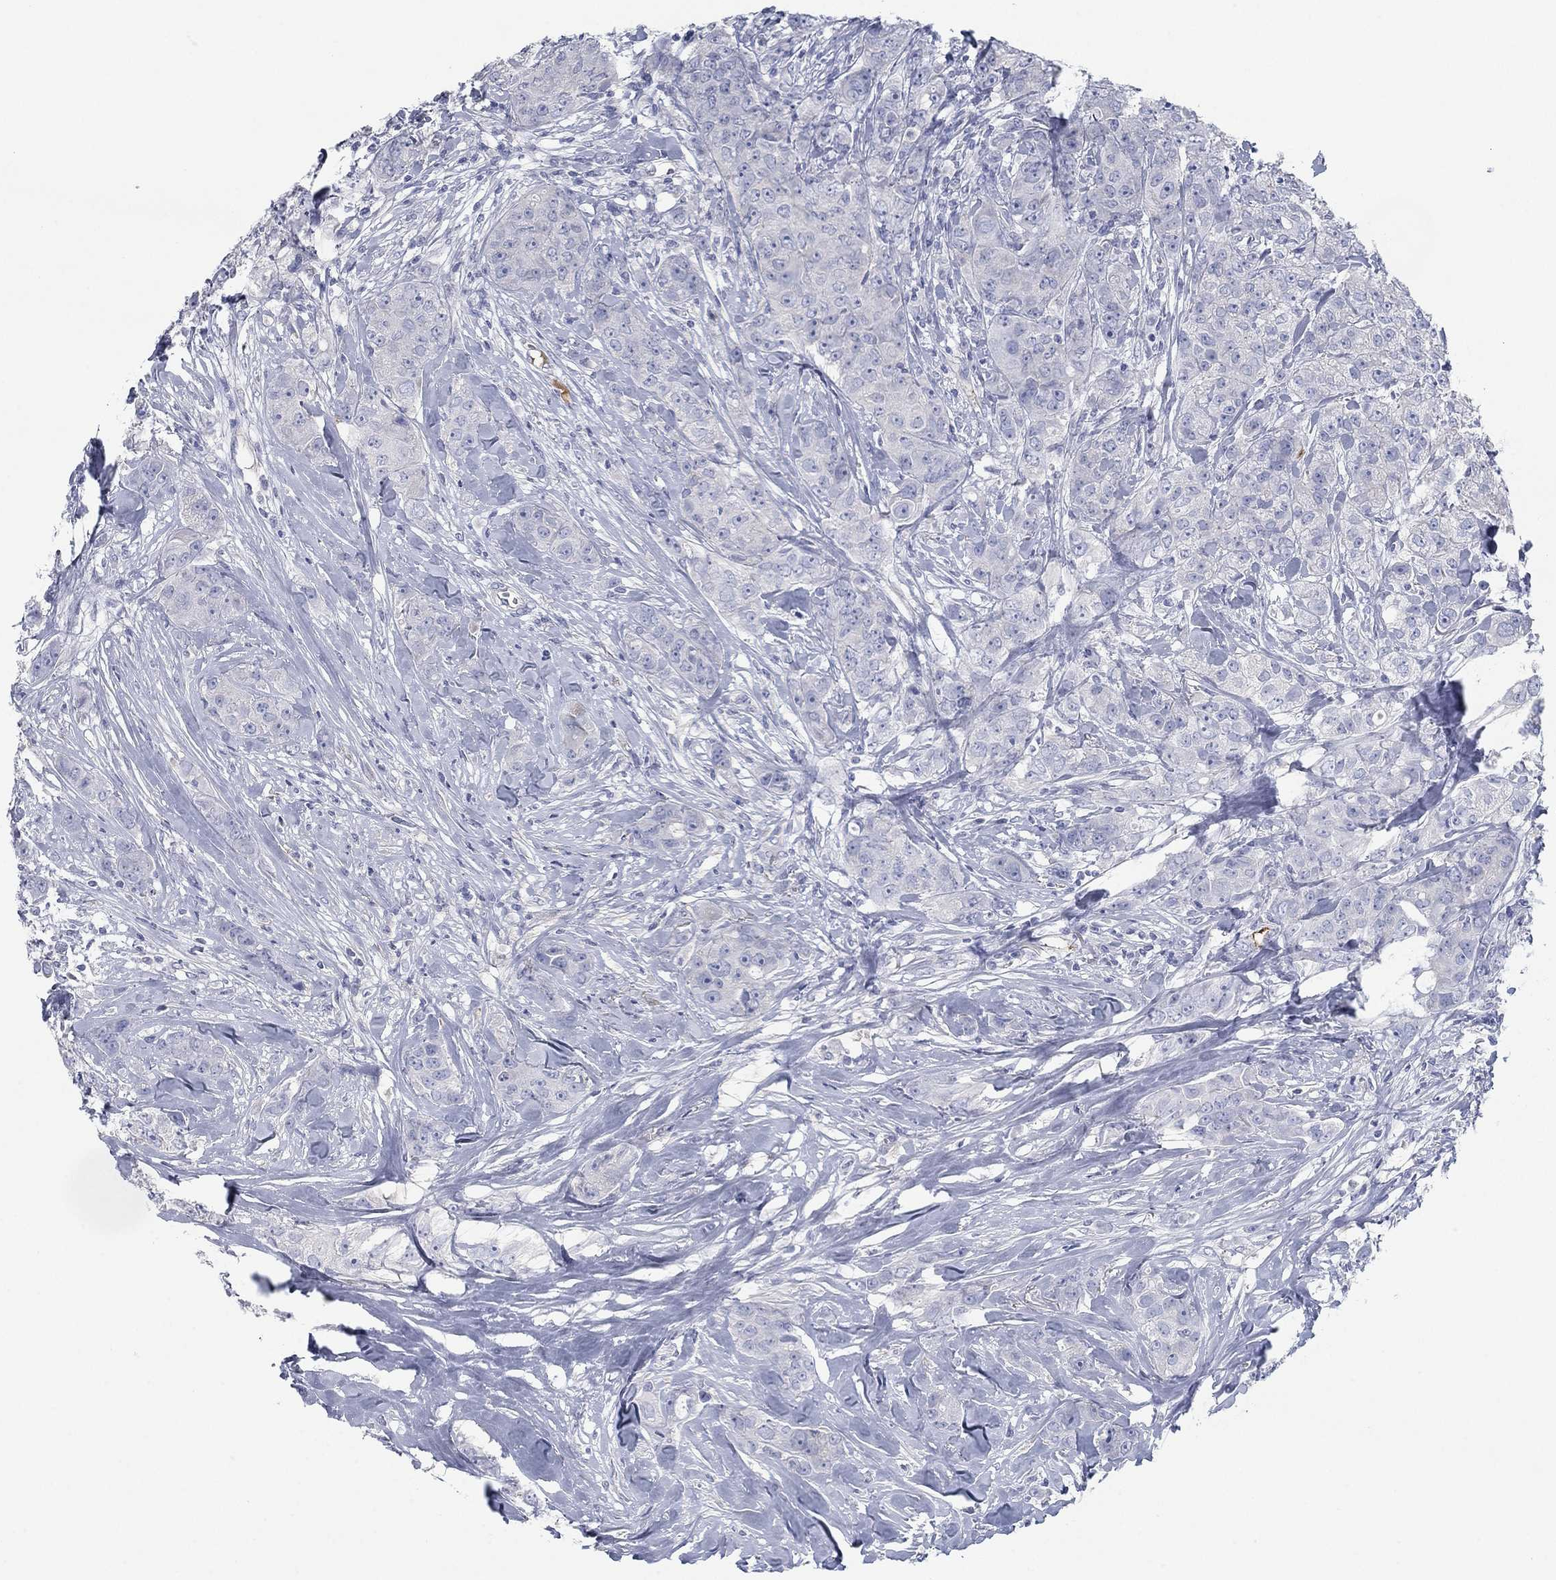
{"staining": {"intensity": "negative", "quantity": "none", "location": "none"}, "tissue": "breast cancer", "cell_type": "Tumor cells", "image_type": "cancer", "snomed": [{"axis": "morphology", "description": "Duct carcinoma"}, {"axis": "topography", "description": "Breast"}], "caption": "High magnification brightfield microscopy of intraductal carcinoma (breast) stained with DAB (3,3'-diaminobenzidine) (brown) and counterstained with hematoxylin (blue): tumor cells show no significant positivity. Nuclei are stained in blue.", "gene": "APOC3", "patient": {"sex": "female", "age": 43}}